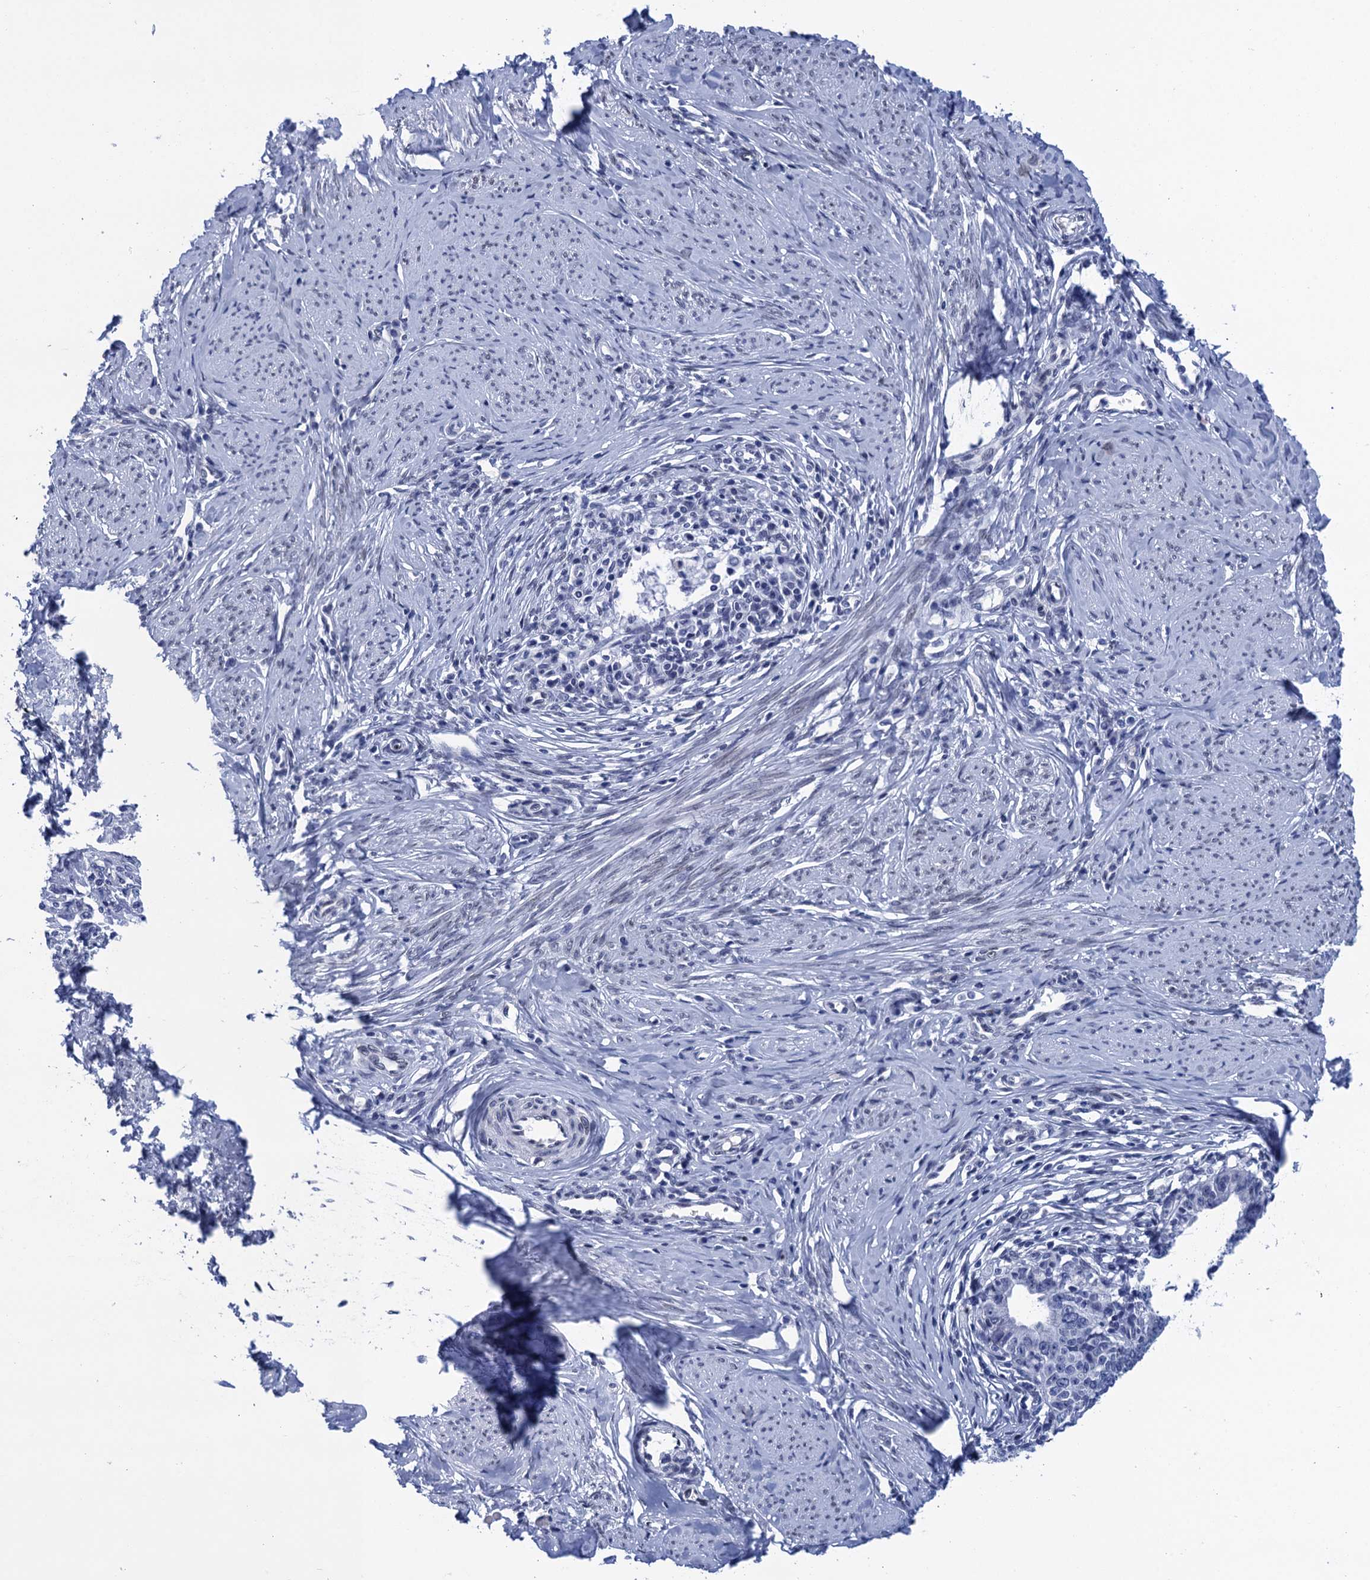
{"staining": {"intensity": "negative", "quantity": "none", "location": "none"}, "tissue": "cervical cancer", "cell_type": "Tumor cells", "image_type": "cancer", "snomed": [{"axis": "morphology", "description": "Adenocarcinoma, NOS"}, {"axis": "topography", "description": "Cervix"}], "caption": "High power microscopy histopathology image of an immunohistochemistry image of cervical cancer, revealing no significant positivity in tumor cells. The staining was performed using DAB (3,3'-diaminobenzidine) to visualize the protein expression in brown, while the nuclei were stained in blue with hematoxylin (Magnification: 20x).", "gene": "METTL25", "patient": {"sex": "female", "age": 36}}